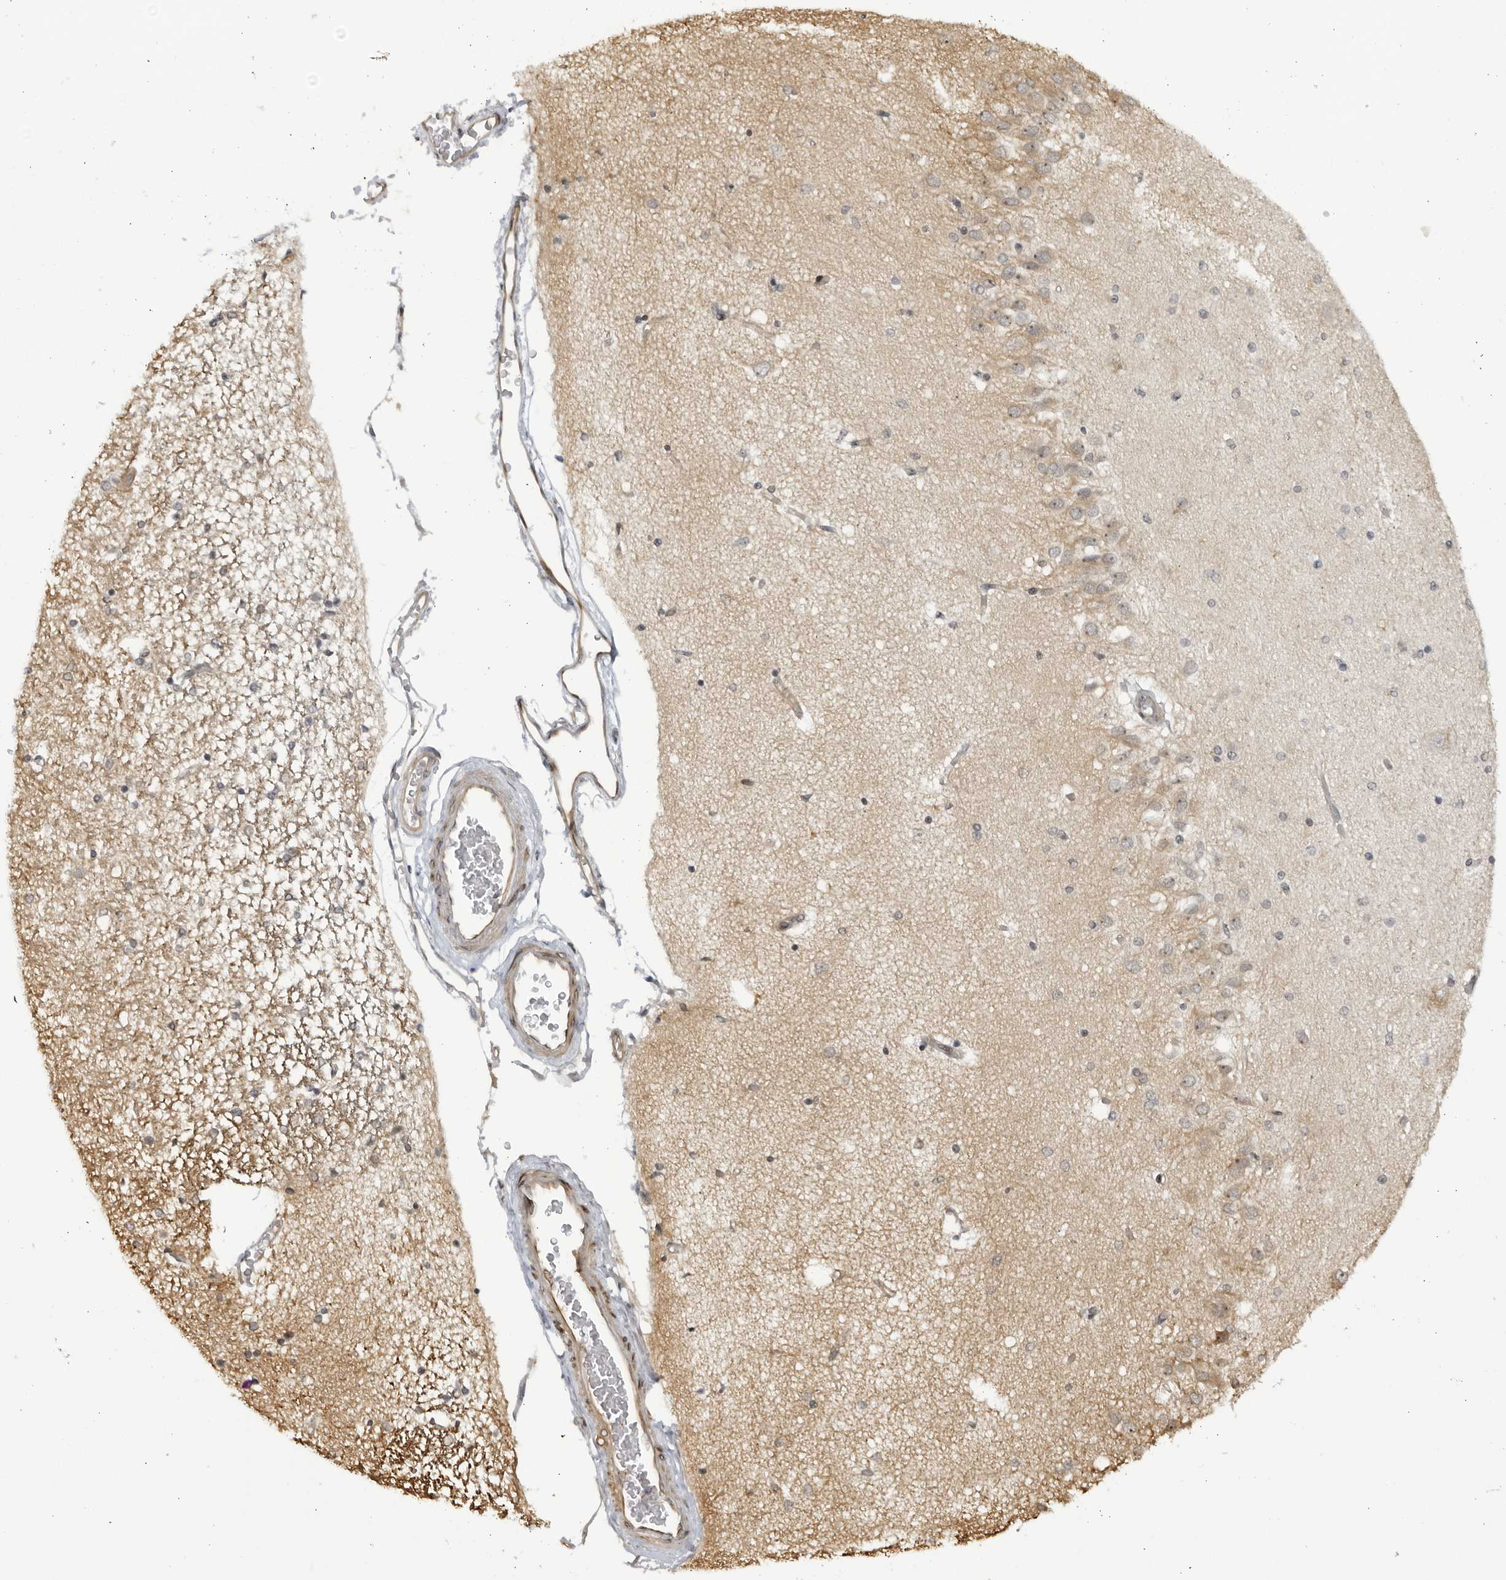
{"staining": {"intensity": "negative", "quantity": "none", "location": "none"}, "tissue": "hippocampus", "cell_type": "Glial cells", "image_type": "normal", "snomed": [{"axis": "morphology", "description": "Normal tissue, NOS"}, {"axis": "topography", "description": "Hippocampus"}], "caption": "Immunohistochemistry image of normal hippocampus stained for a protein (brown), which displays no positivity in glial cells. (Brightfield microscopy of DAB (3,3'-diaminobenzidine) immunohistochemistry (IHC) at high magnification).", "gene": "CNBD1", "patient": {"sex": "female", "age": 54}}